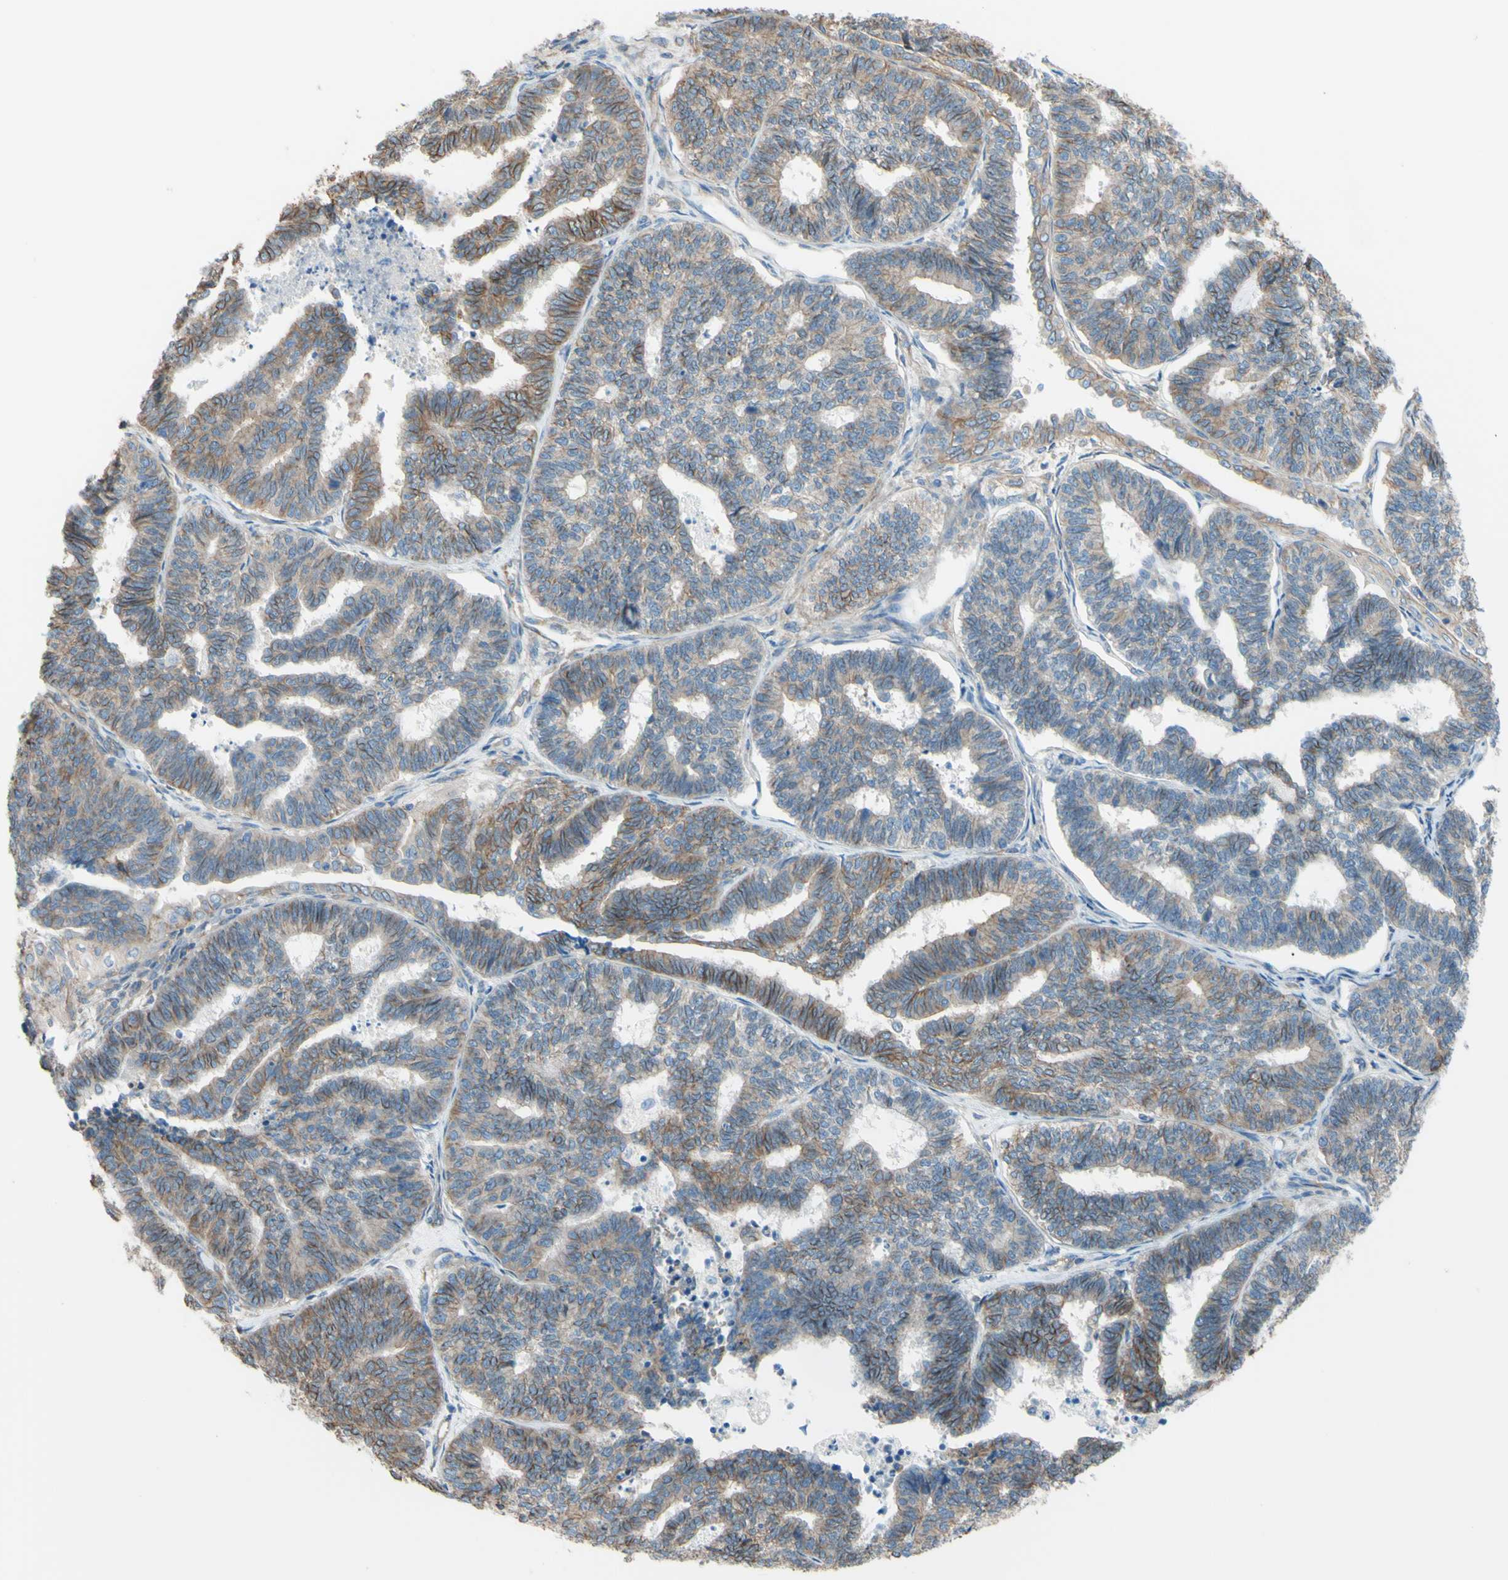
{"staining": {"intensity": "weak", "quantity": "25%-75%", "location": "cytoplasmic/membranous"}, "tissue": "endometrial cancer", "cell_type": "Tumor cells", "image_type": "cancer", "snomed": [{"axis": "morphology", "description": "Adenocarcinoma, NOS"}, {"axis": "topography", "description": "Endometrium"}], "caption": "Endometrial adenocarcinoma stained with a brown dye demonstrates weak cytoplasmic/membranous positive expression in about 25%-75% of tumor cells.", "gene": "ADD1", "patient": {"sex": "female", "age": 70}}